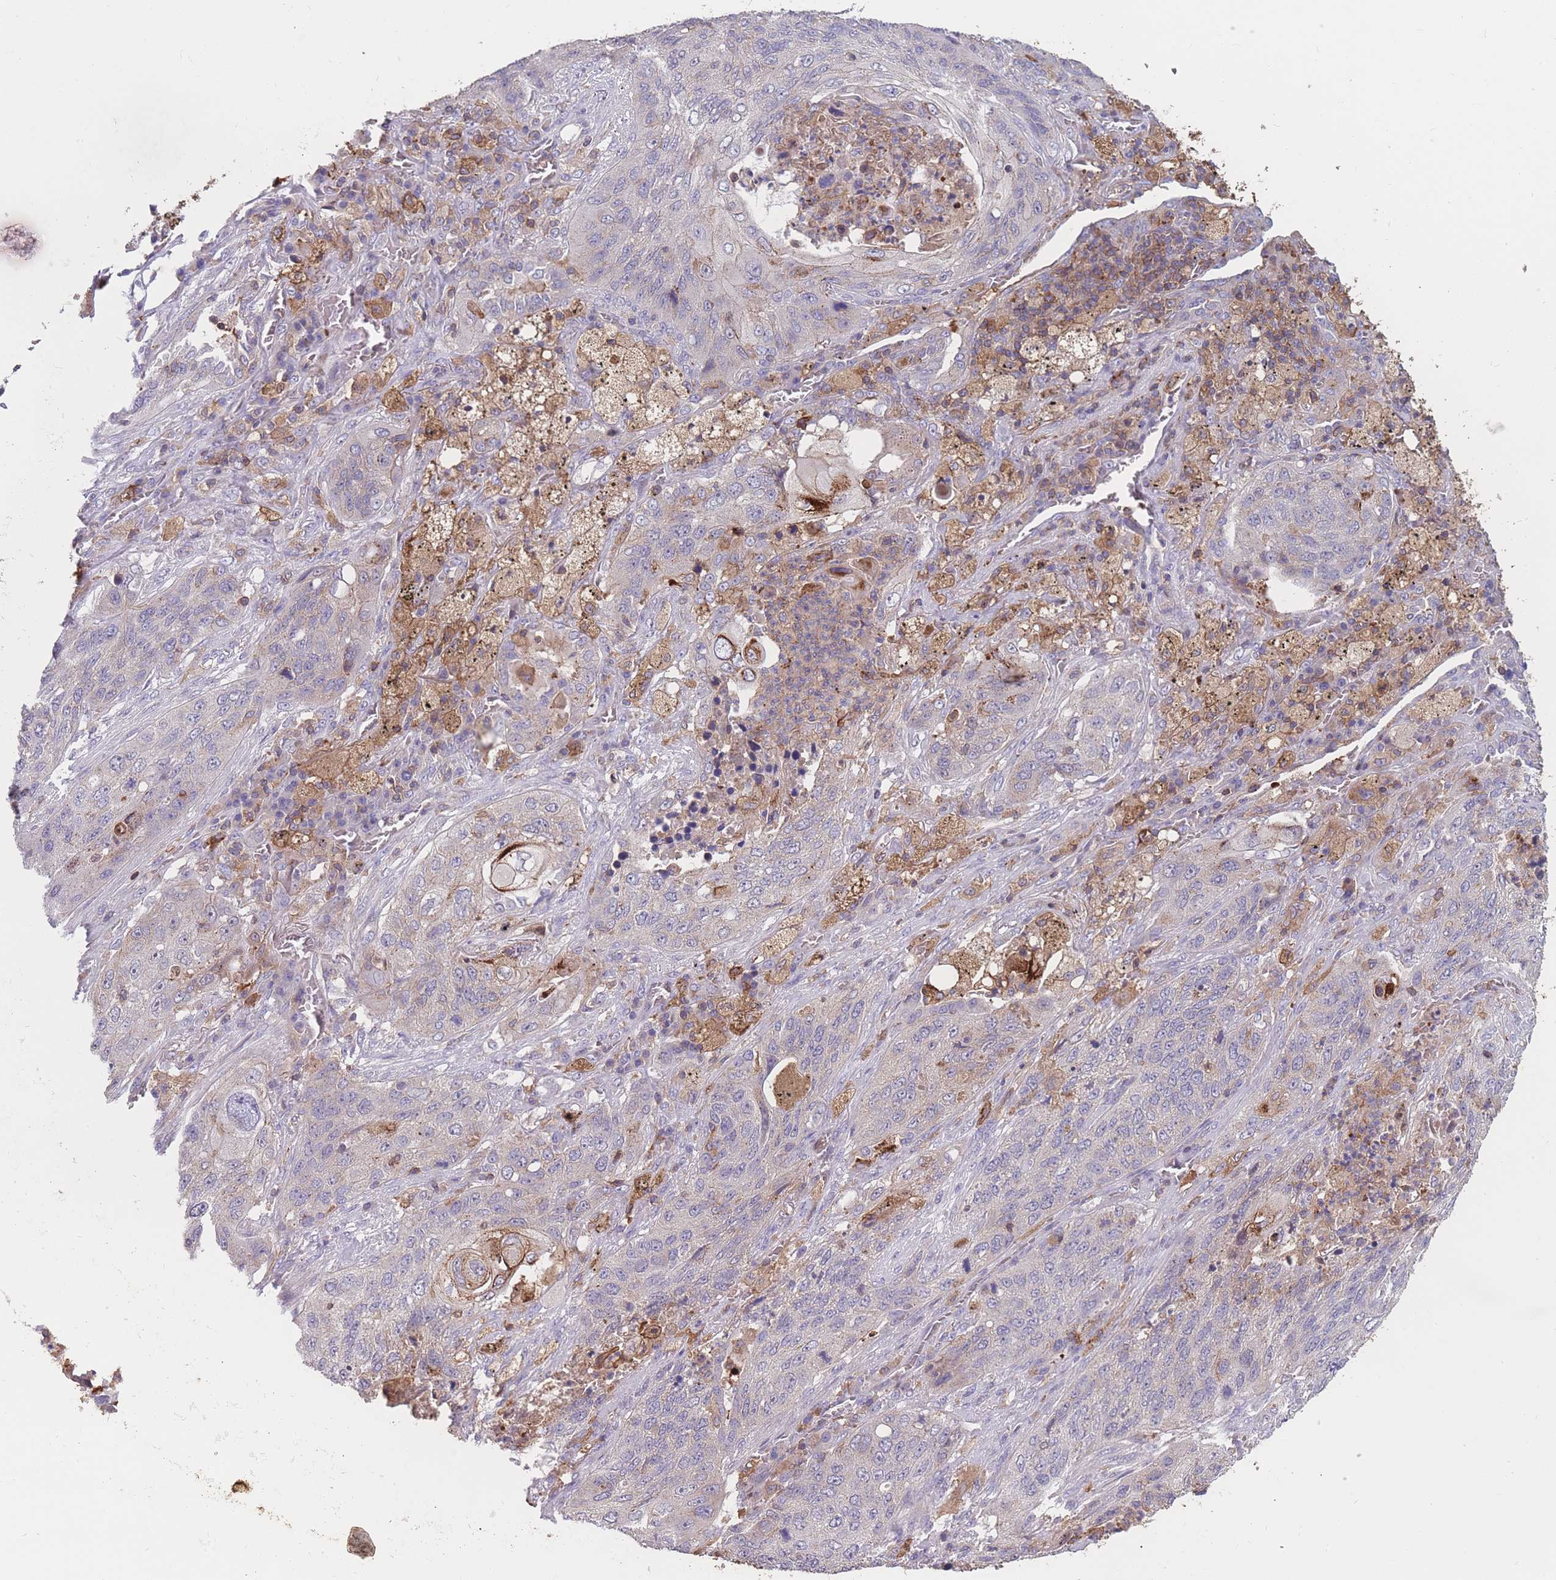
{"staining": {"intensity": "moderate", "quantity": "<25%", "location": "cytoplasmic/membranous"}, "tissue": "lung cancer", "cell_type": "Tumor cells", "image_type": "cancer", "snomed": [{"axis": "morphology", "description": "Squamous cell carcinoma, NOS"}, {"axis": "topography", "description": "Lung"}], "caption": "This micrograph reveals immunohistochemistry staining of human squamous cell carcinoma (lung), with low moderate cytoplasmic/membranous expression in about <25% of tumor cells.", "gene": "CD33", "patient": {"sex": "female", "age": 63}}